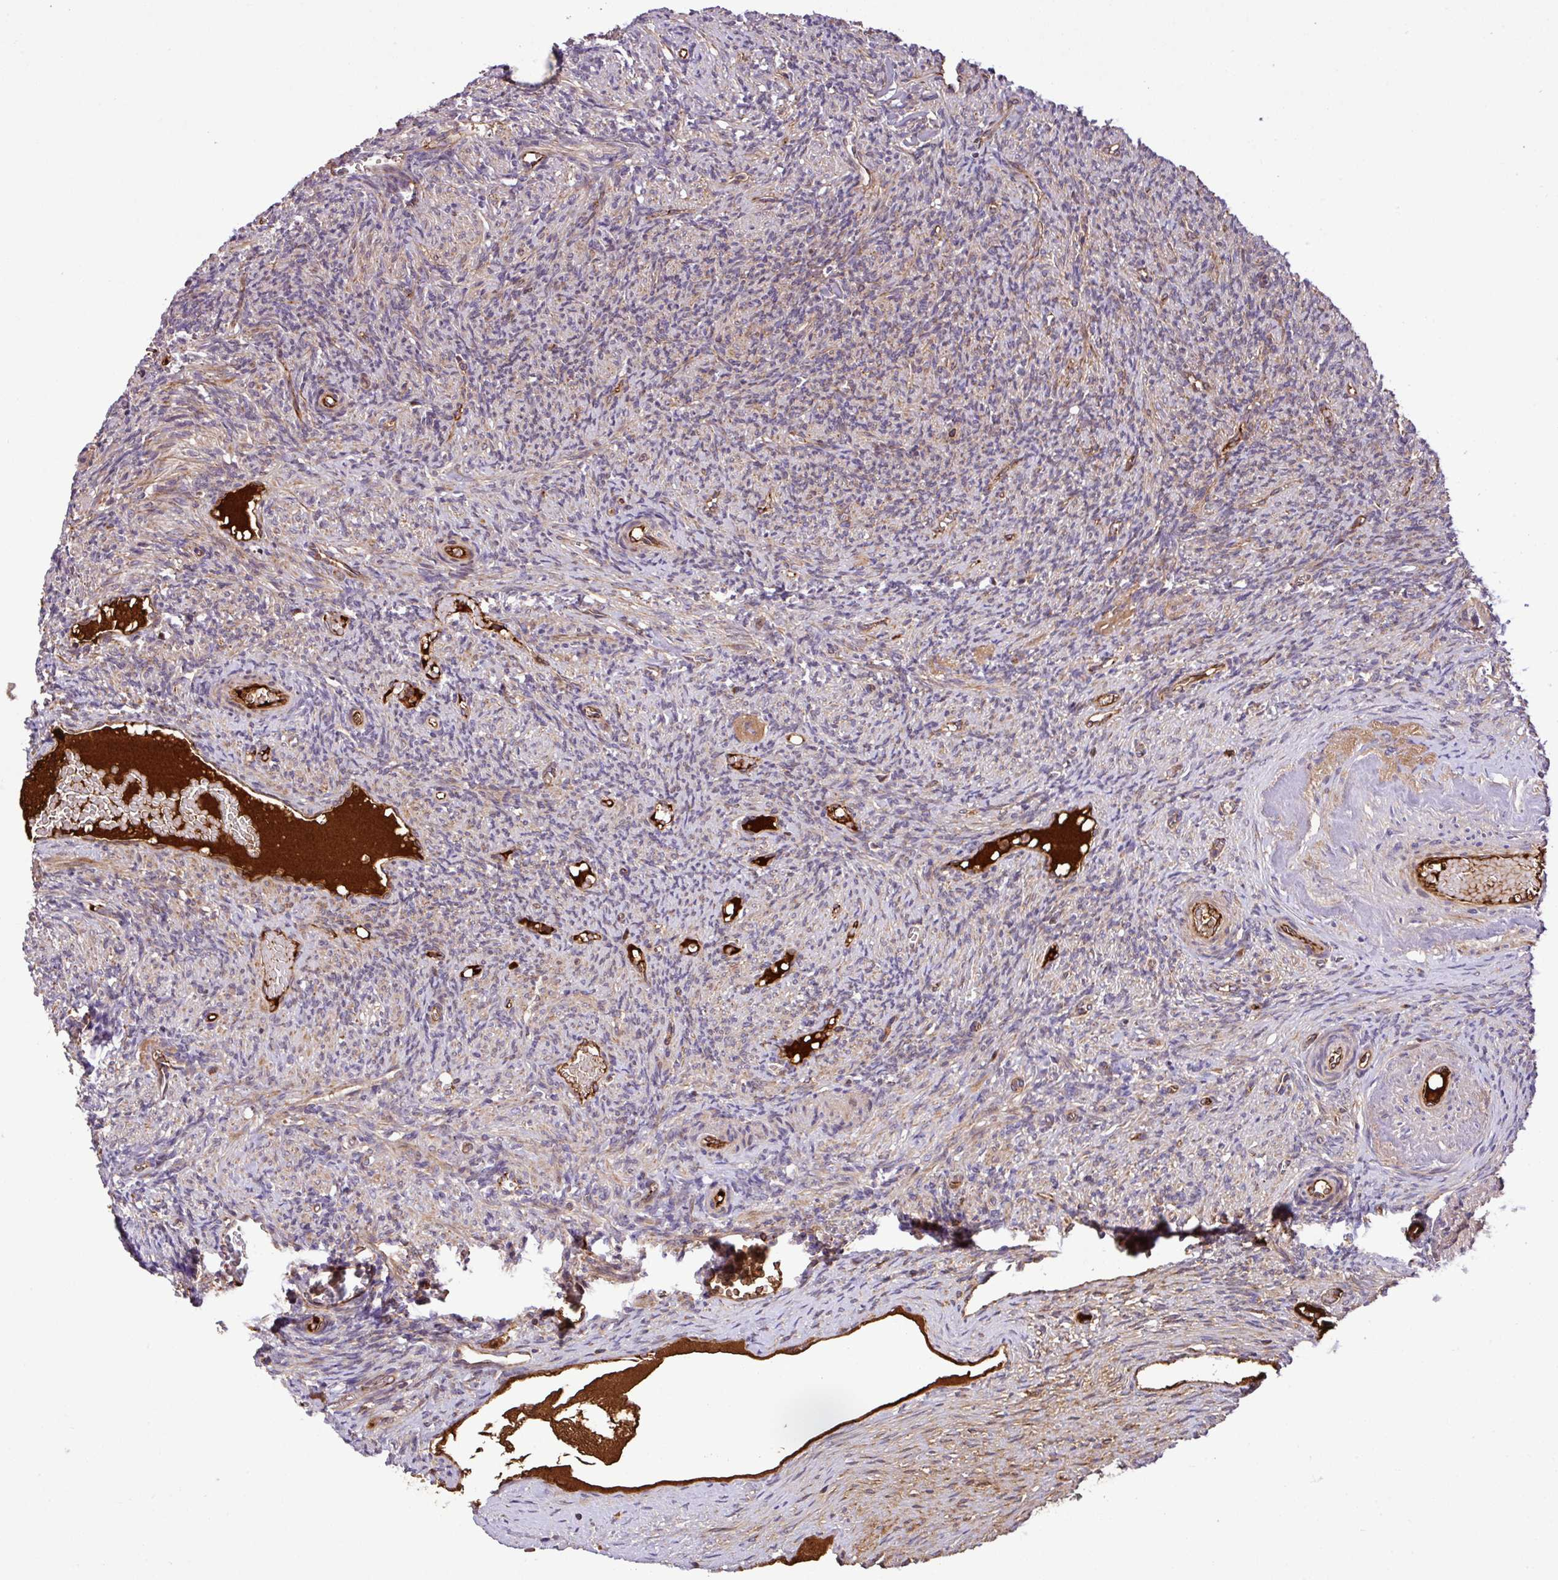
{"staining": {"intensity": "weak", "quantity": ">75%", "location": "cytoplasmic/membranous"}, "tissue": "ovary", "cell_type": "Follicle cells", "image_type": "normal", "snomed": [{"axis": "morphology", "description": "Normal tissue, NOS"}, {"axis": "topography", "description": "Ovary"}], "caption": "The image demonstrates immunohistochemical staining of normal ovary. There is weak cytoplasmic/membranous positivity is appreciated in about >75% of follicle cells.", "gene": "ZNF266", "patient": {"sex": "female", "age": 51}}